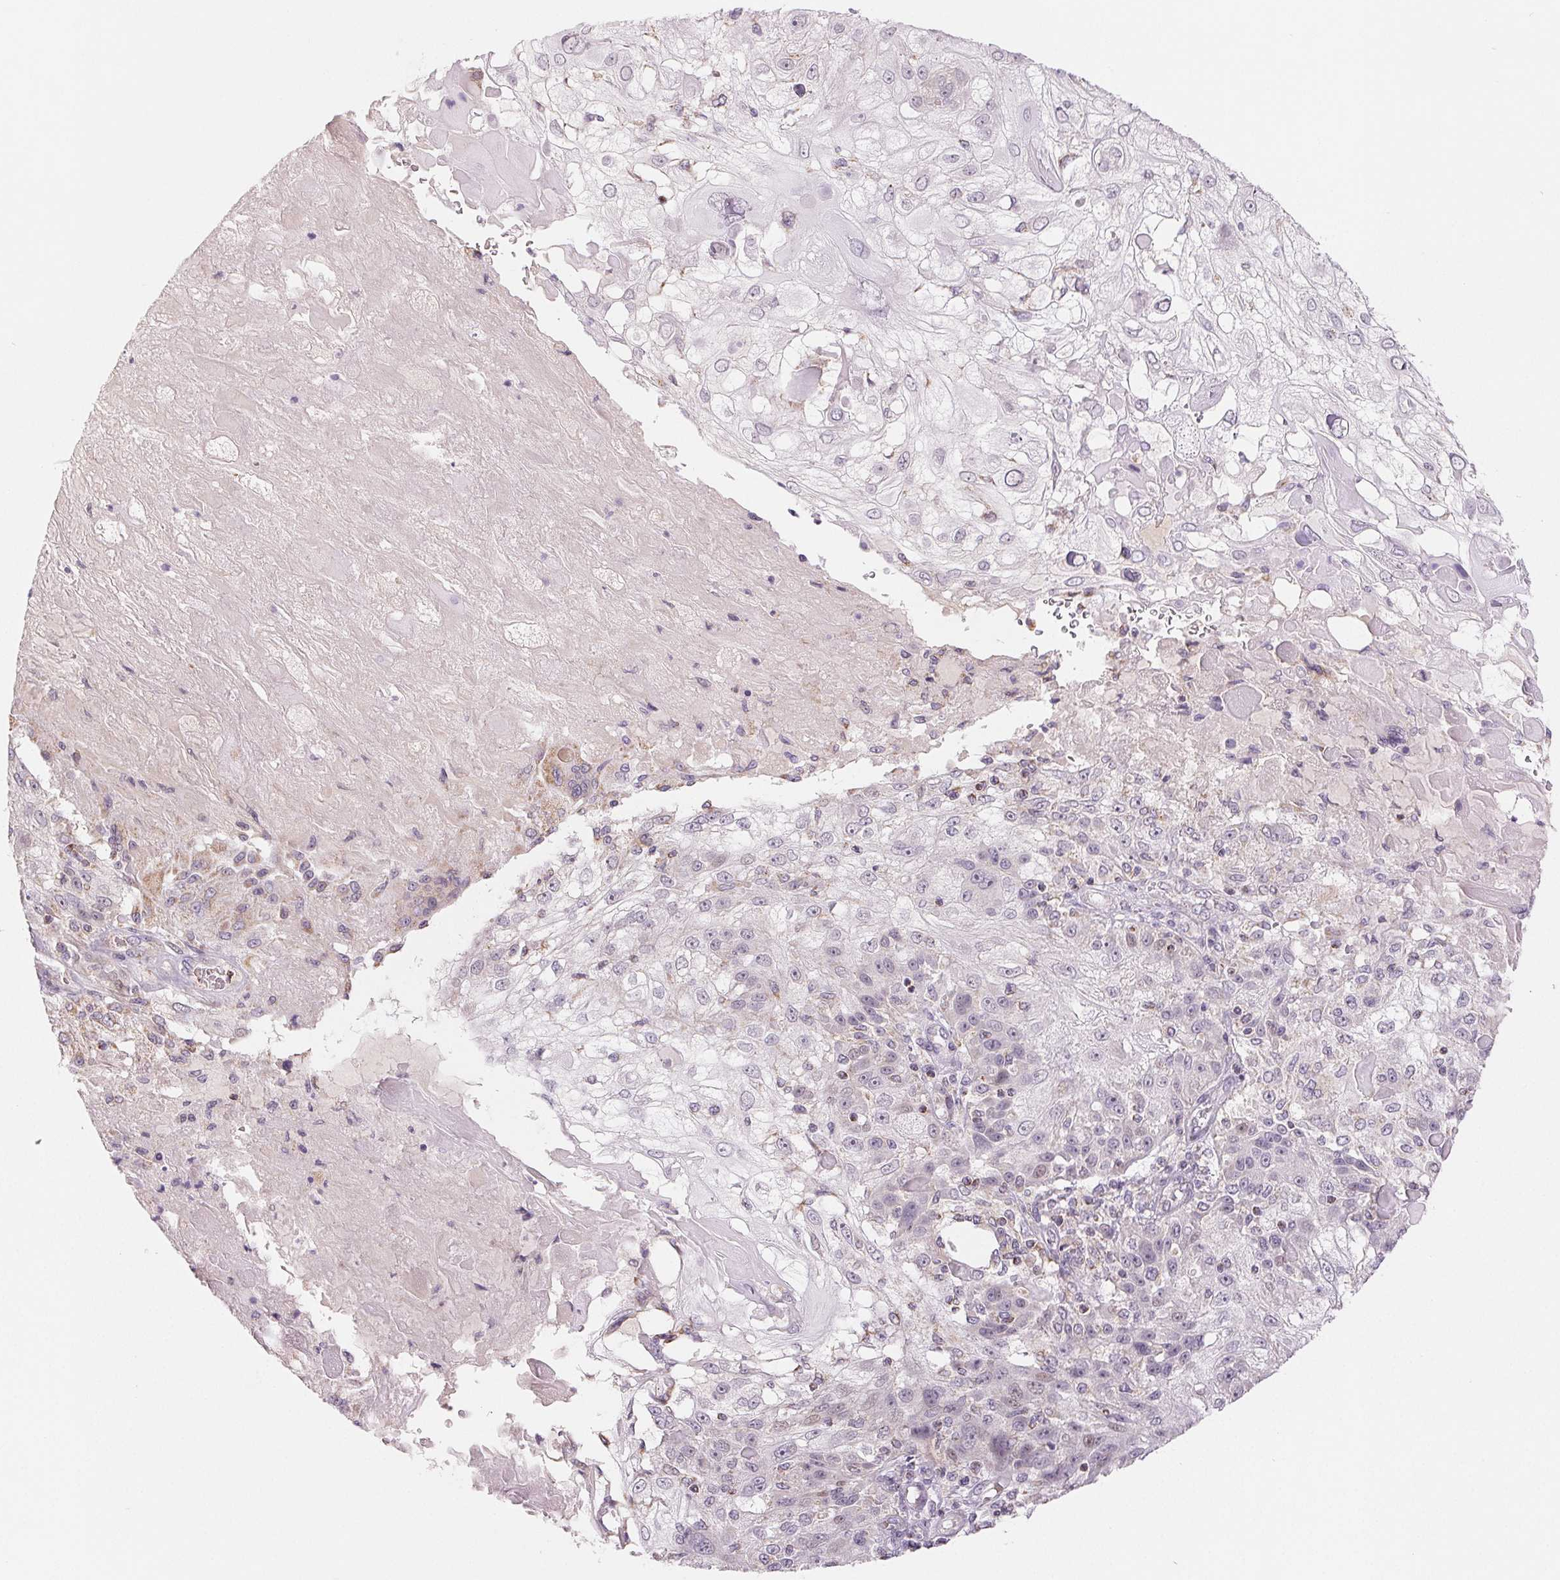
{"staining": {"intensity": "weak", "quantity": "<25%", "location": "cytoplasmic/membranous"}, "tissue": "skin cancer", "cell_type": "Tumor cells", "image_type": "cancer", "snomed": [{"axis": "morphology", "description": "Normal tissue, NOS"}, {"axis": "morphology", "description": "Squamous cell carcinoma, NOS"}, {"axis": "topography", "description": "Skin"}], "caption": "Photomicrograph shows no significant protein staining in tumor cells of squamous cell carcinoma (skin).", "gene": "HINT2", "patient": {"sex": "female", "age": 83}}